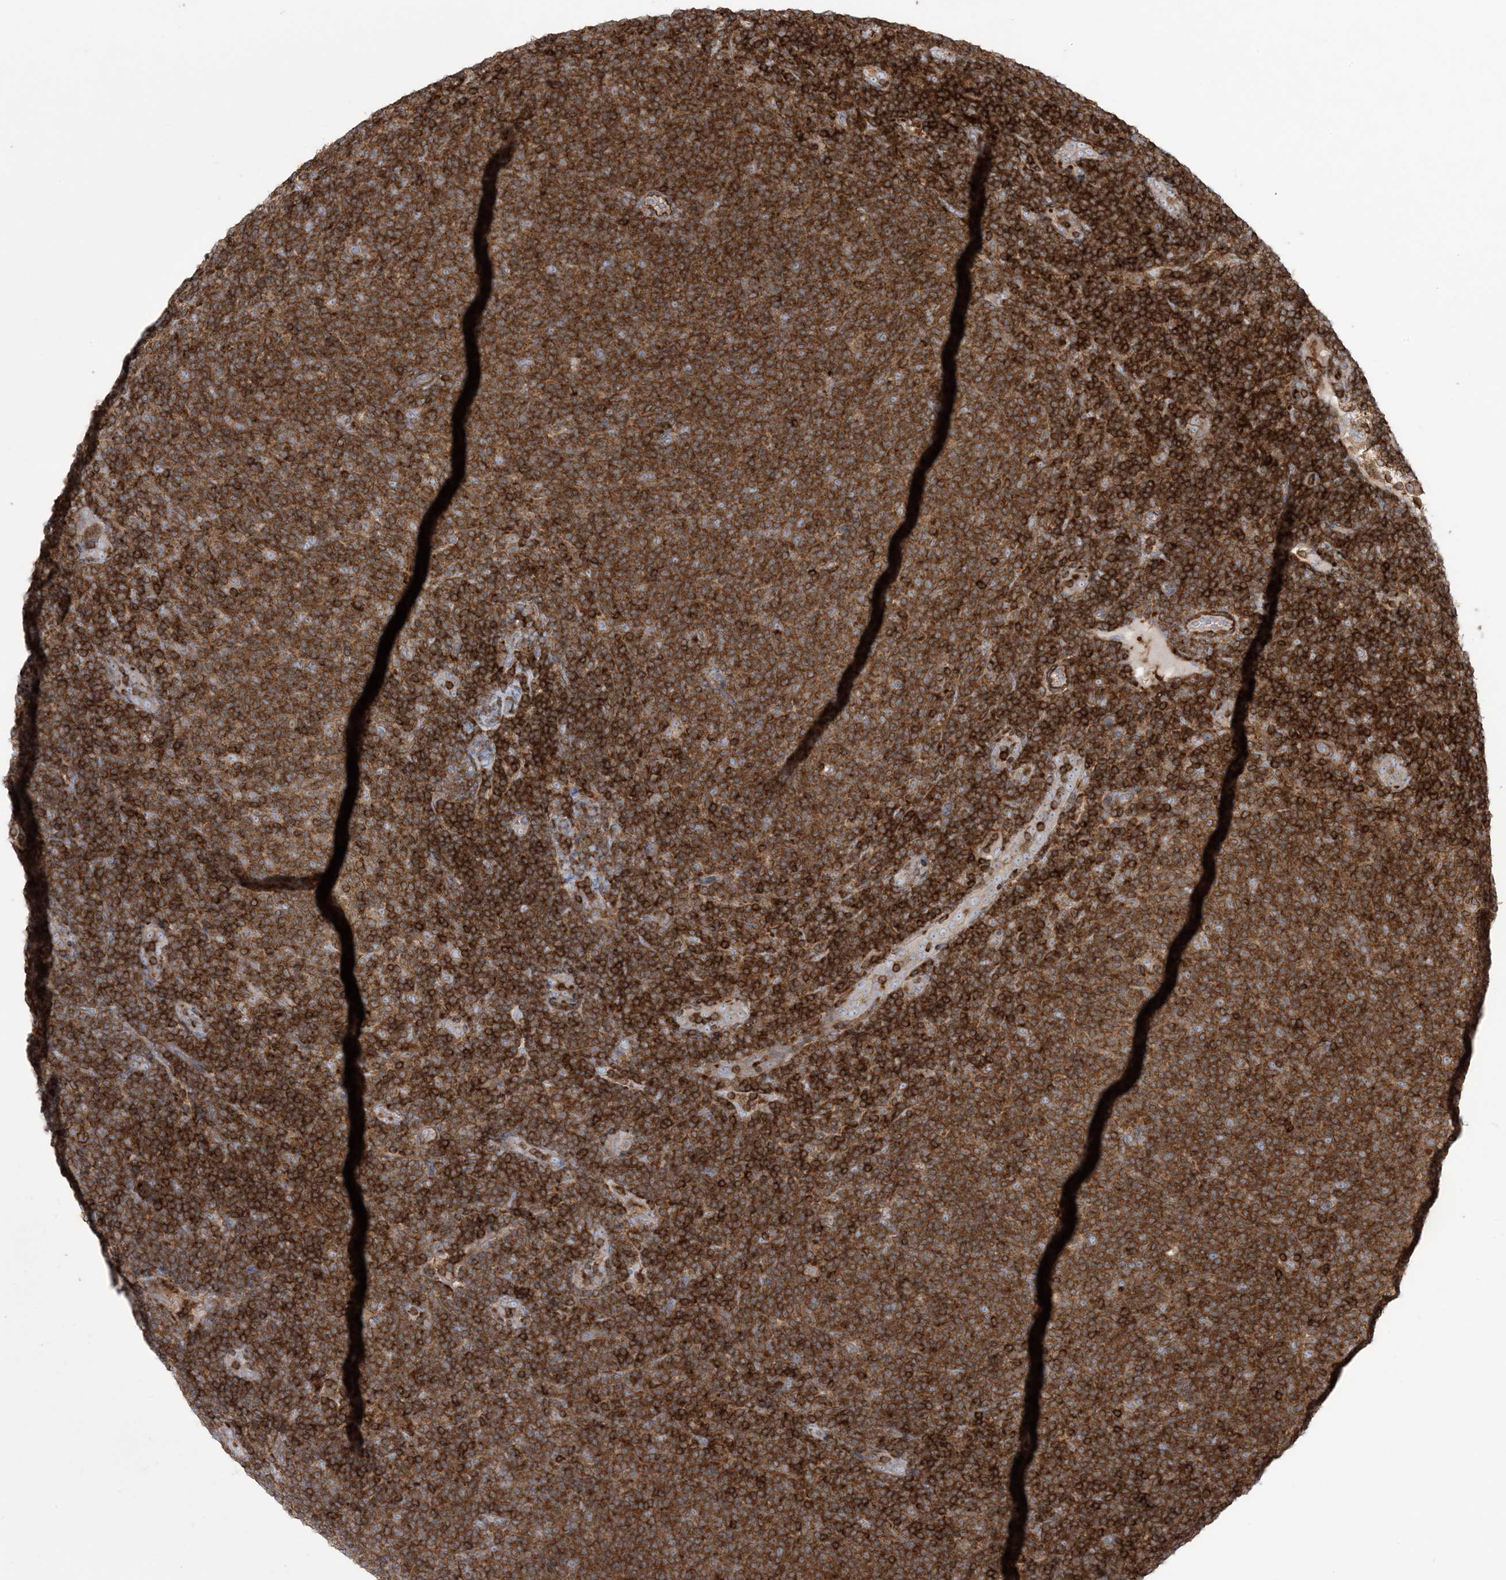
{"staining": {"intensity": "strong", "quantity": ">75%", "location": "cytoplasmic/membranous"}, "tissue": "lymphoma", "cell_type": "Tumor cells", "image_type": "cancer", "snomed": [{"axis": "morphology", "description": "Malignant lymphoma, non-Hodgkin's type, Low grade"}, {"axis": "topography", "description": "Lymph node"}], "caption": "Immunohistochemical staining of malignant lymphoma, non-Hodgkin's type (low-grade) displays strong cytoplasmic/membranous protein positivity in about >75% of tumor cells. Using DAB (3,3'-diaminobenzidine) (brown) and hematoxylin (blue) stains, captured at high magnification using brightfield microscopy.", "gene": "ARHGAP30", "patient": {"sex": "male", "age": 66}}